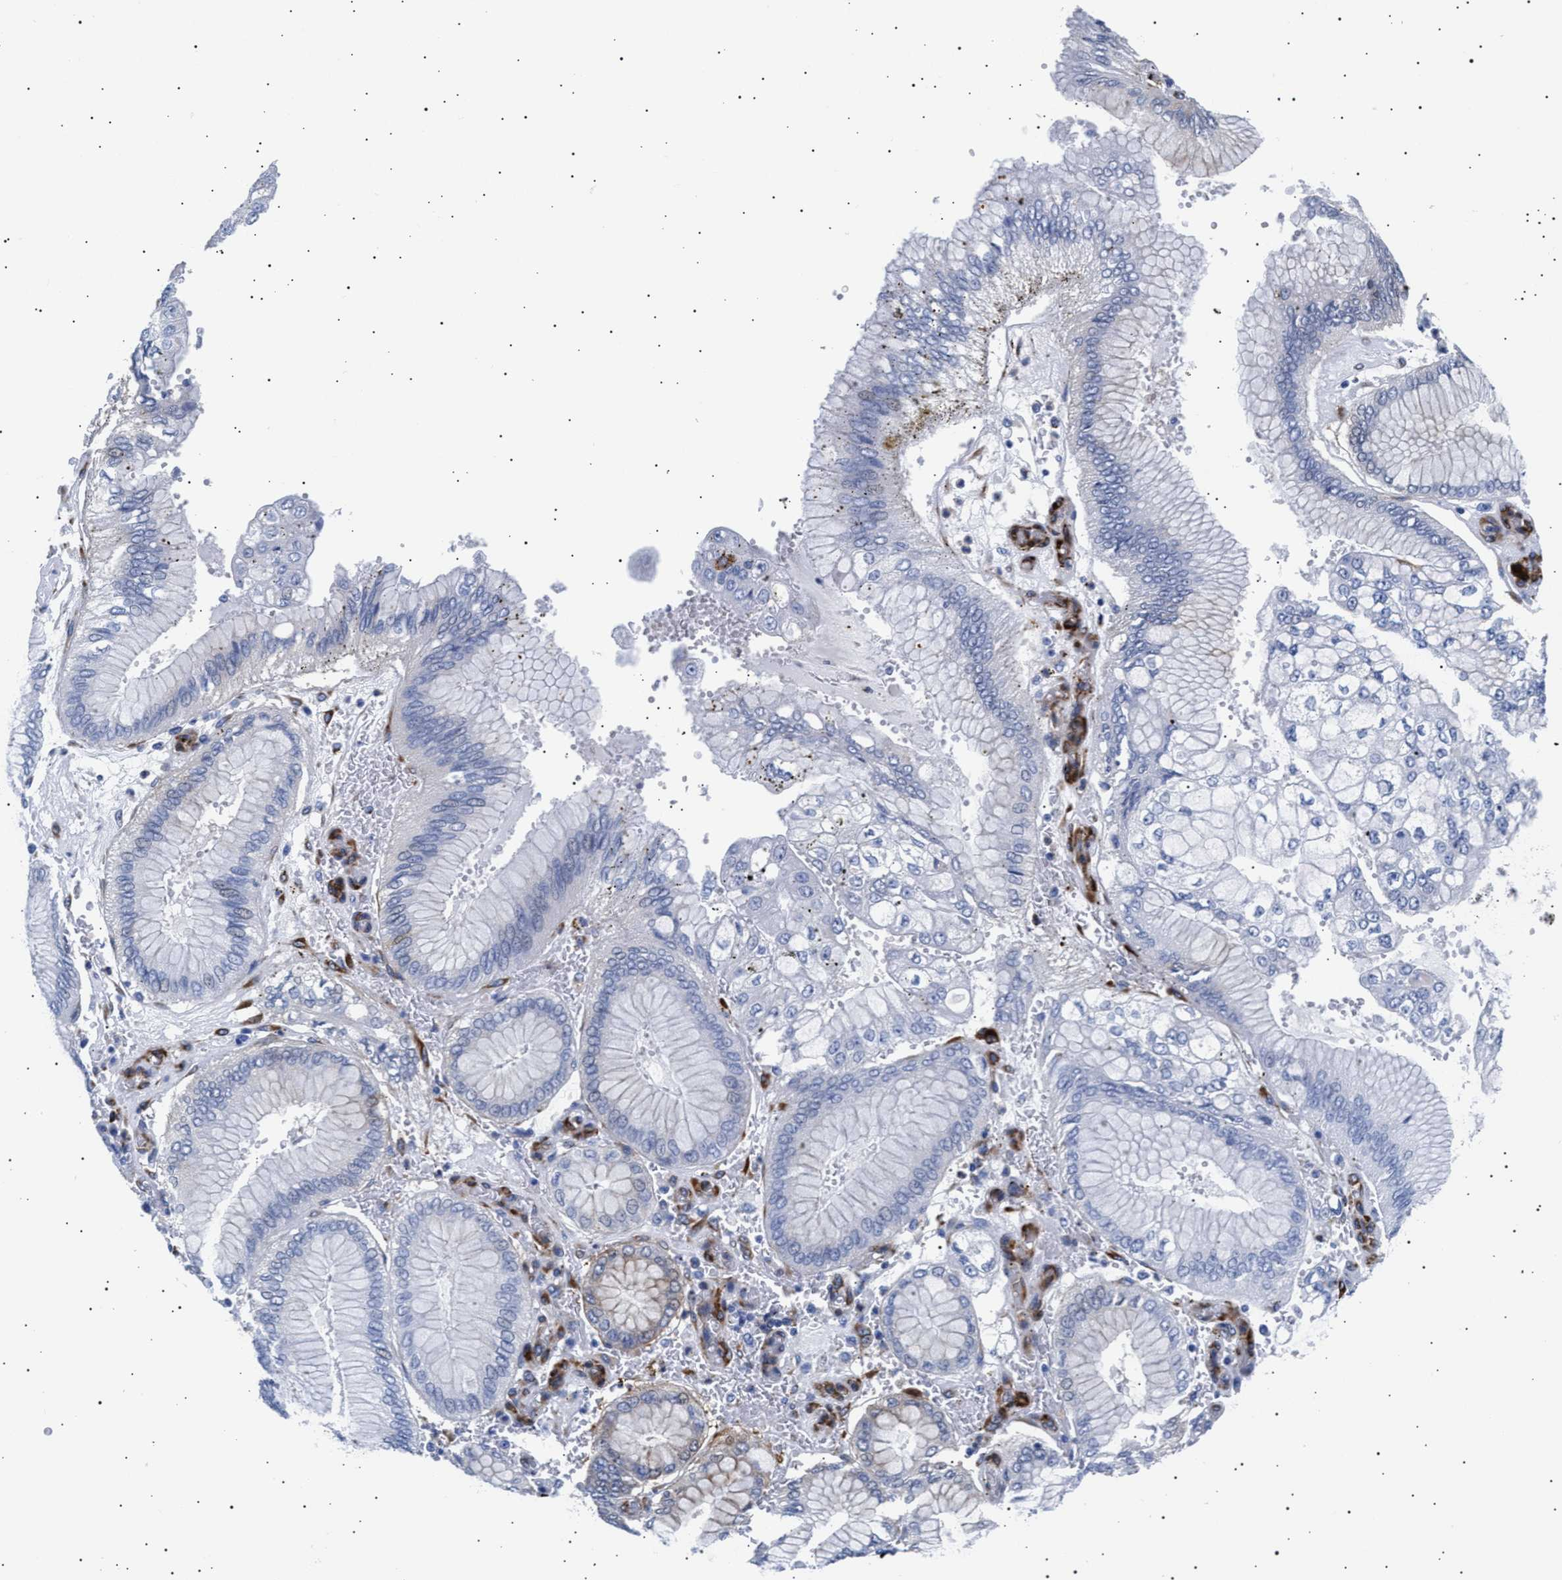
{"staining": {"intensity": "negative", "quantity": "none", "location": "none"}, "tissue": "stomach cancer", "cell_type": "Tumor cells", "image_type": "cancer", "snomed": [{"axis": "morphology", "description": "Adenocarcinoma, NOS"}, {"axis": "topography", "description": "Stomach"}], "caption": "Stomach cancer was stained to show a protein in brown. There is no significant staining in tumor cells.", "gene": "HEMGN", "patient": {"sex": "male", "age": 76}}